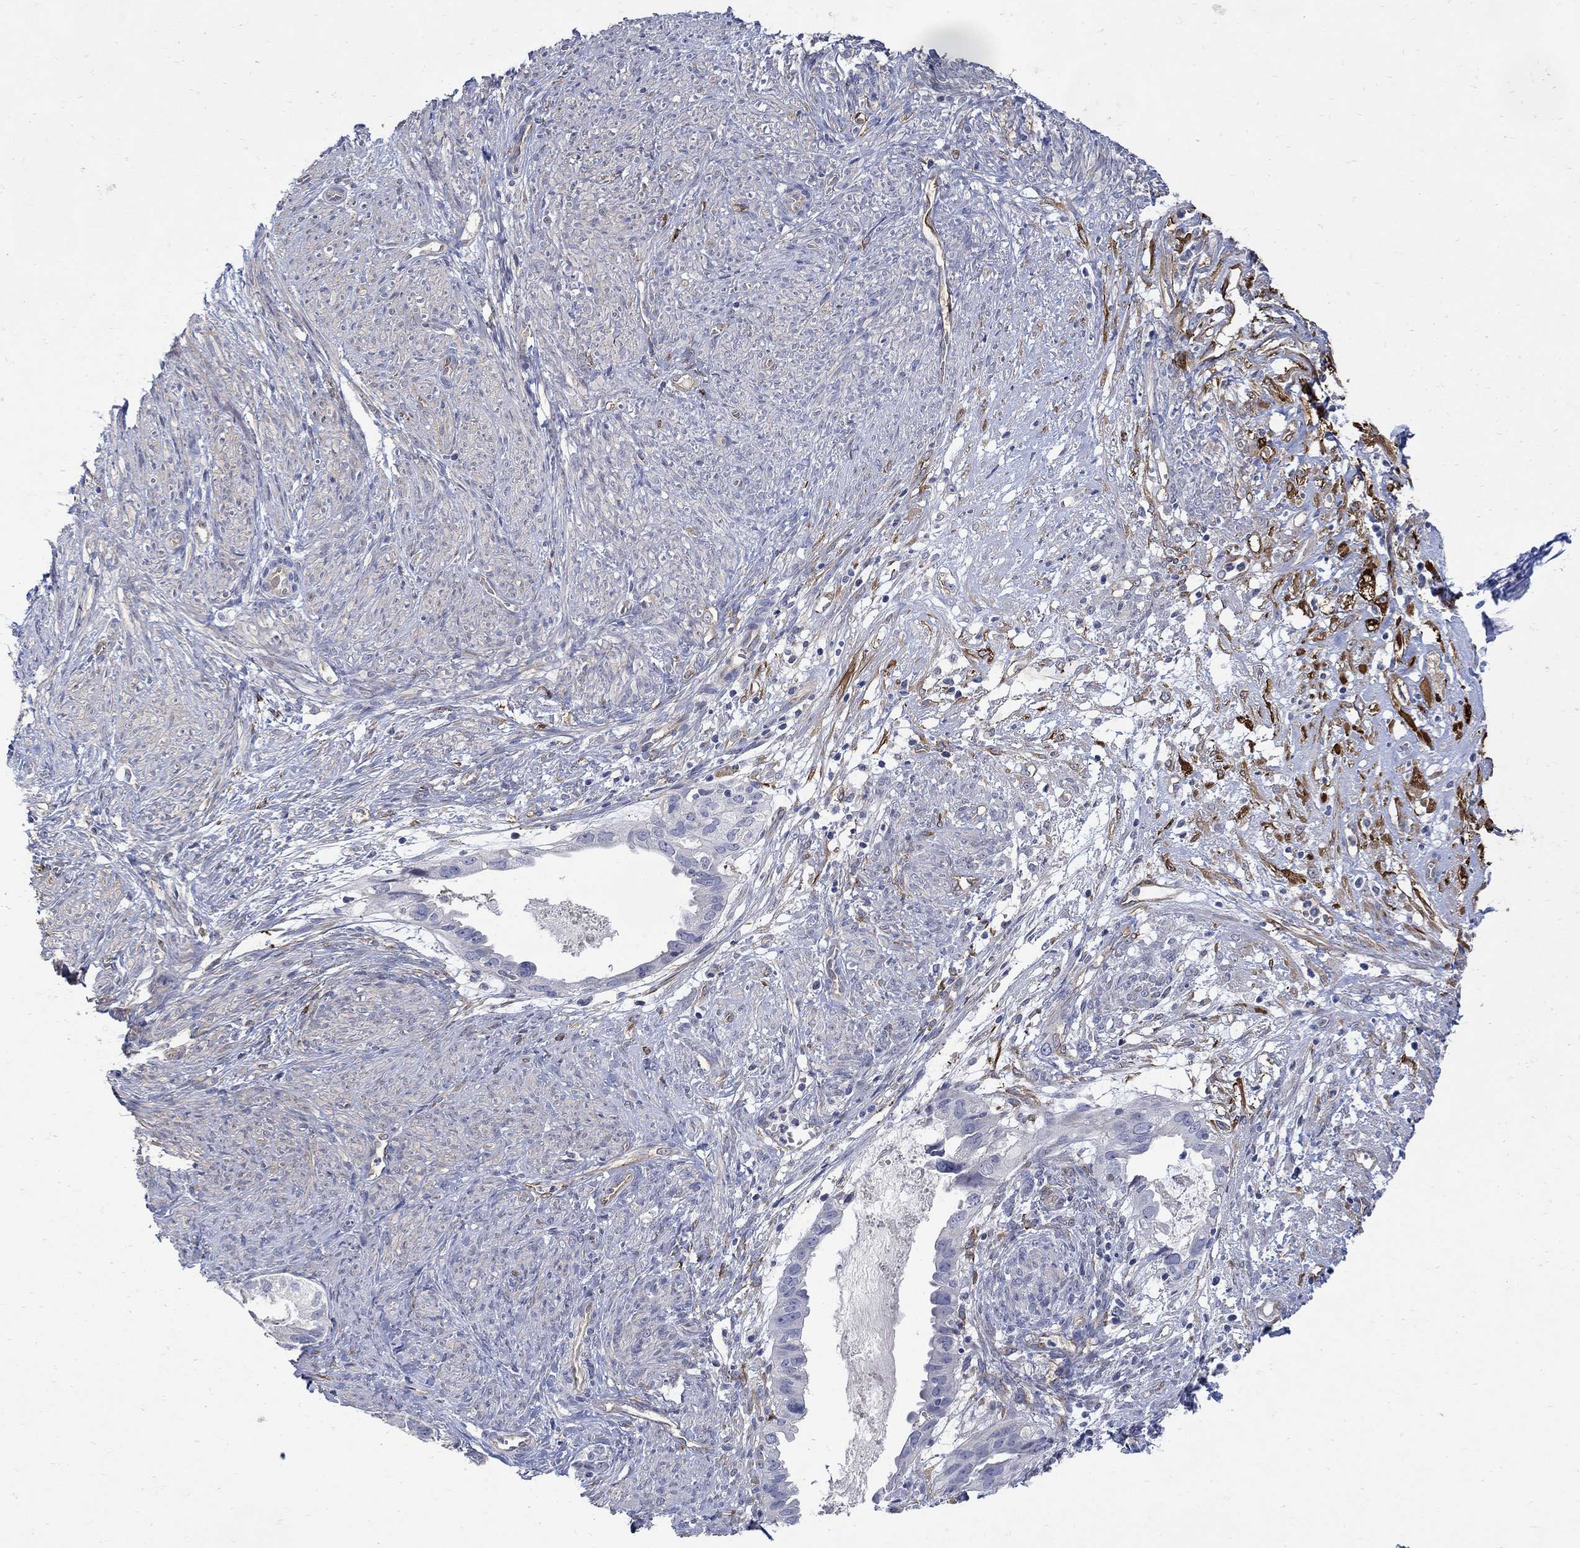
{"staining": {"intensity": "negative", "quantity": "none", "location": "none"}, "tissue": "endometrial cancer", "cell_type": "Tumor cells", "image_type": "cancer", "snomed": [{"axis": "morphology", "description": "Adenocarcinoma, NOS"}, {"axis": "topography", "description": "Endometrium"}], "caption": "Tumor cells show no significant protein expression in adenocarcinoma (endometrial).", "gene": "TGM2", "patient": {"sex": "female", "age": 86}}